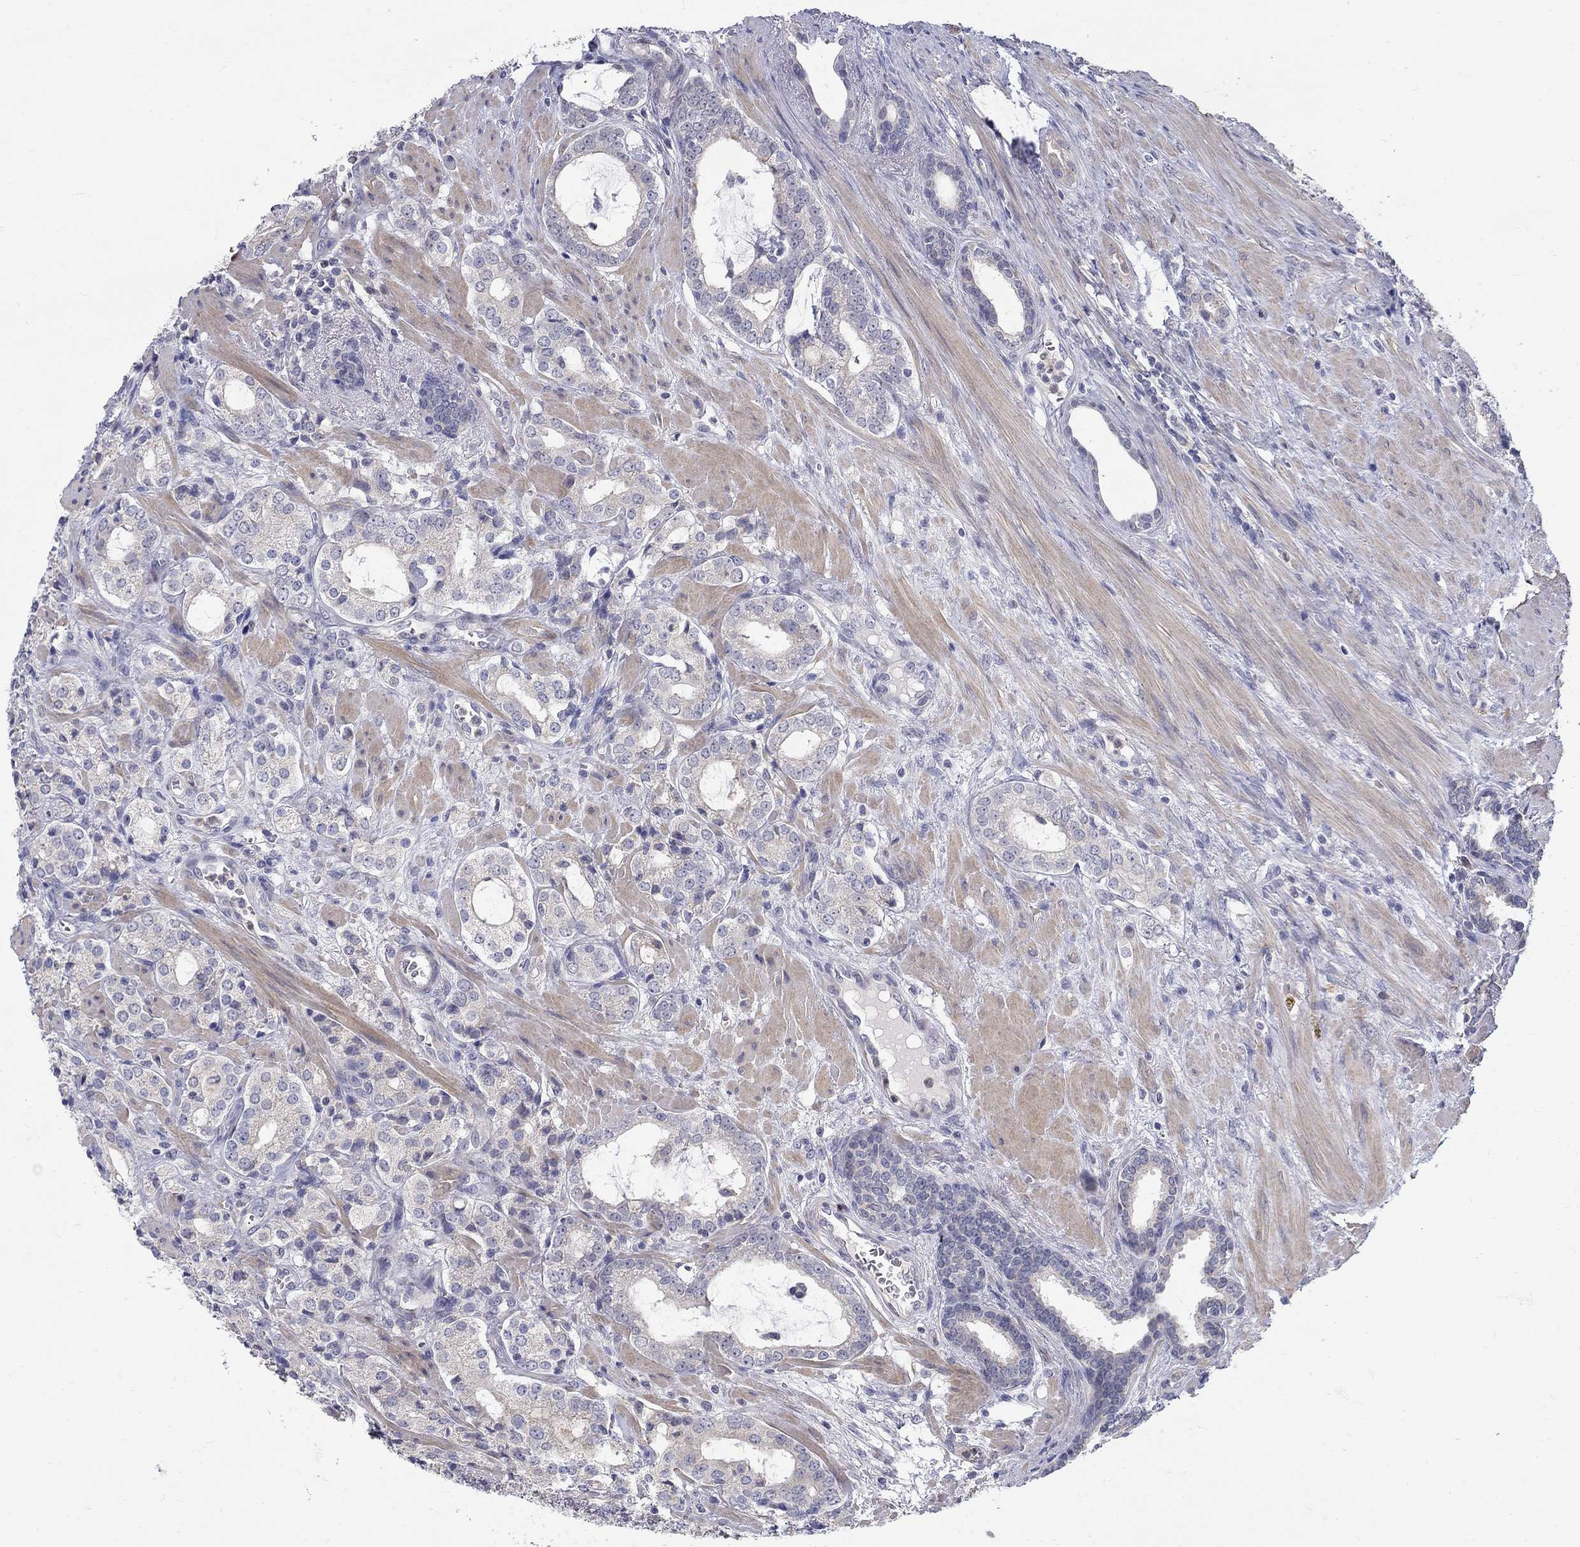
{"staining": {"intensity": "negative", "quantity": "none", "location": "none"}, "tissue": "prostate cancer", "cell_type": "Tumor cells", "image_type": "cancer", "snomed": [{"axis": "morphology", "description": "Adenocarcinoma, NOS"}, {"axis": "topography", "description": "Prostate"}], "caption": "Histopathology image shows no protein staining in tumor cells of prostate adenocarcinoma tissue.", "gene": "ABCA4", "patient": {"sex": "male", "age": 66}}